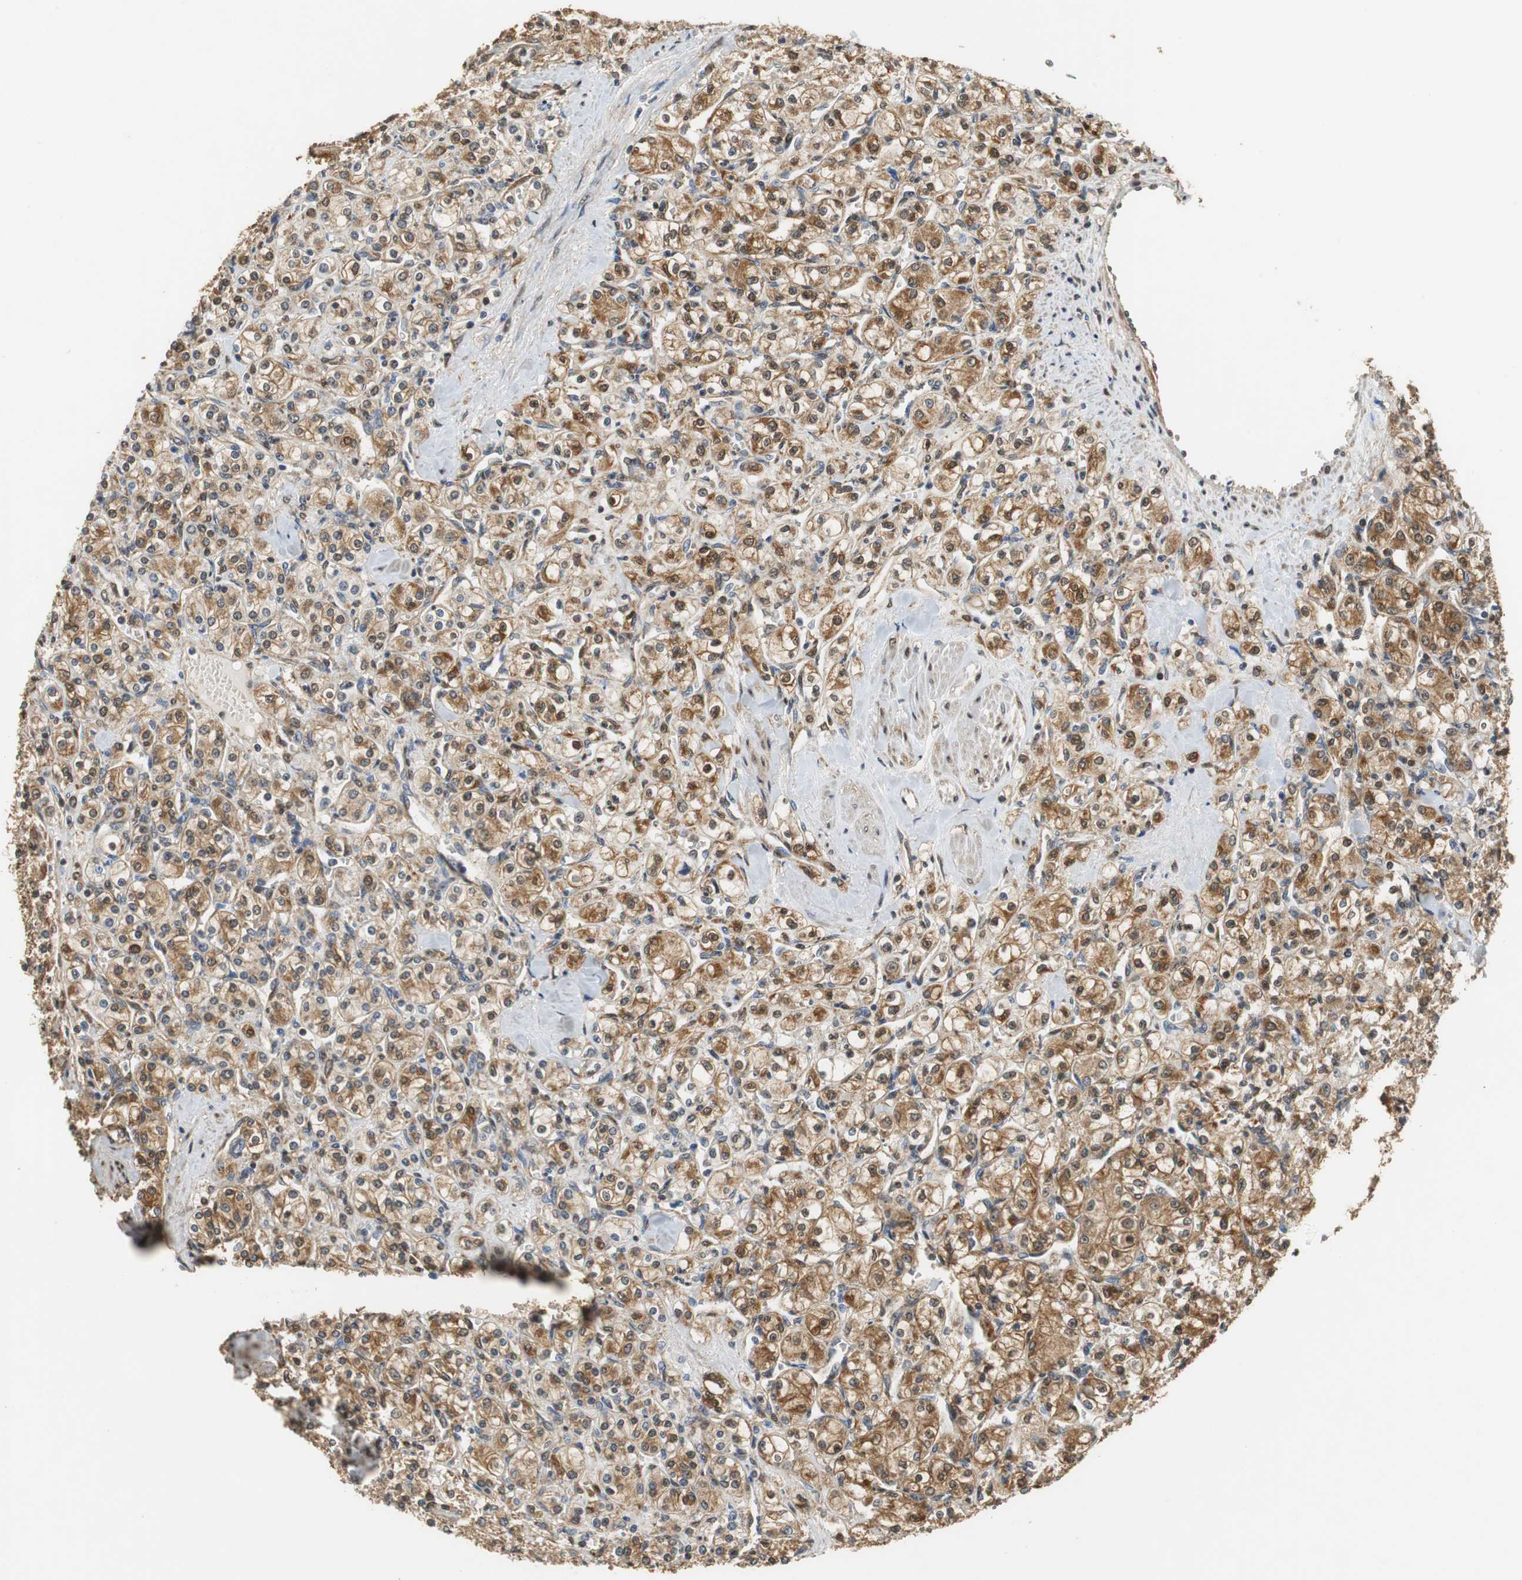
{"staining": {"intensity": "moderate", "quantity": ">75%", "location": "cytoplasmic/membranous,nuclear"}, "tissue": "renal cancer", "cell_type": "Tumor cells", "image_type": "cancer", "snomed": [{"axis": "morphology", "description": "Adenocarcinoma, NOS"}, {"axis": "topography", "description": "Kidney"}], "caption": "Immunohistochemical staining of renal adenocarcinoma shows medium levels of moderate cytoplasmic/membranous and nuclear expression in approximately >75% of tumor cells.", "gene": "UBQLN2", "patient": {"sex": "male", "age": 77}}